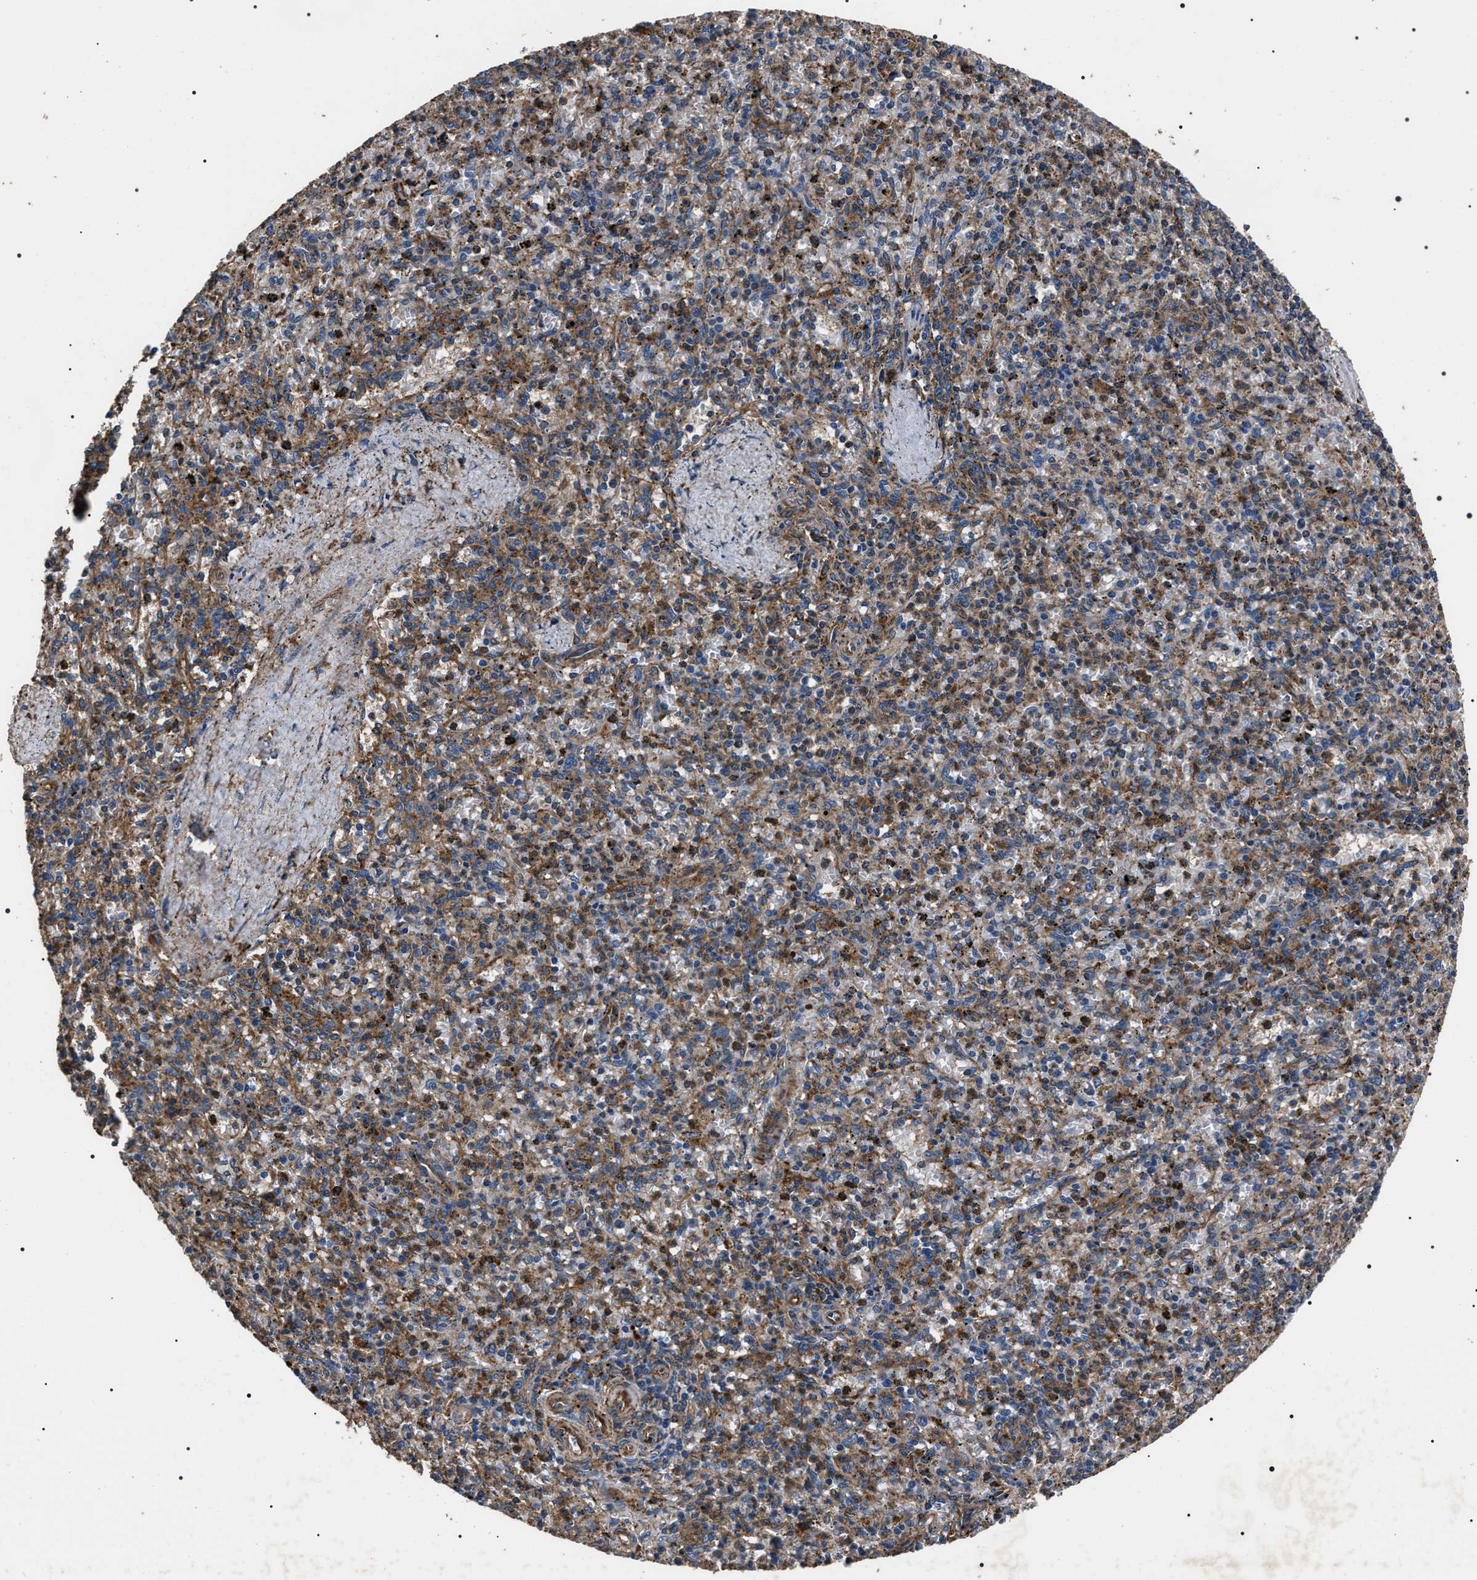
{"staining": {"intensity": "moderate", "quantity": "25%-75%", "location": "cytoplasmic/membranous"}, "tissue": "spleen", "cell_type": "Cells in red pulp", "image_type": "normal", "snomed": [{"axis": "morphology", "description": "Normal tissue, NOS"}, {"axis": "topography", "description": "Spleen"}], "caption": "Immunohistochemical staining of normal human spleen demonstrates 25%-75% levels of moderate cytoplasmic/membranous protein positivity in approximately 25%-75% of cells in red pulp.", "gene": "HSCB", "patient": {"sex": "male", "age": 72}}